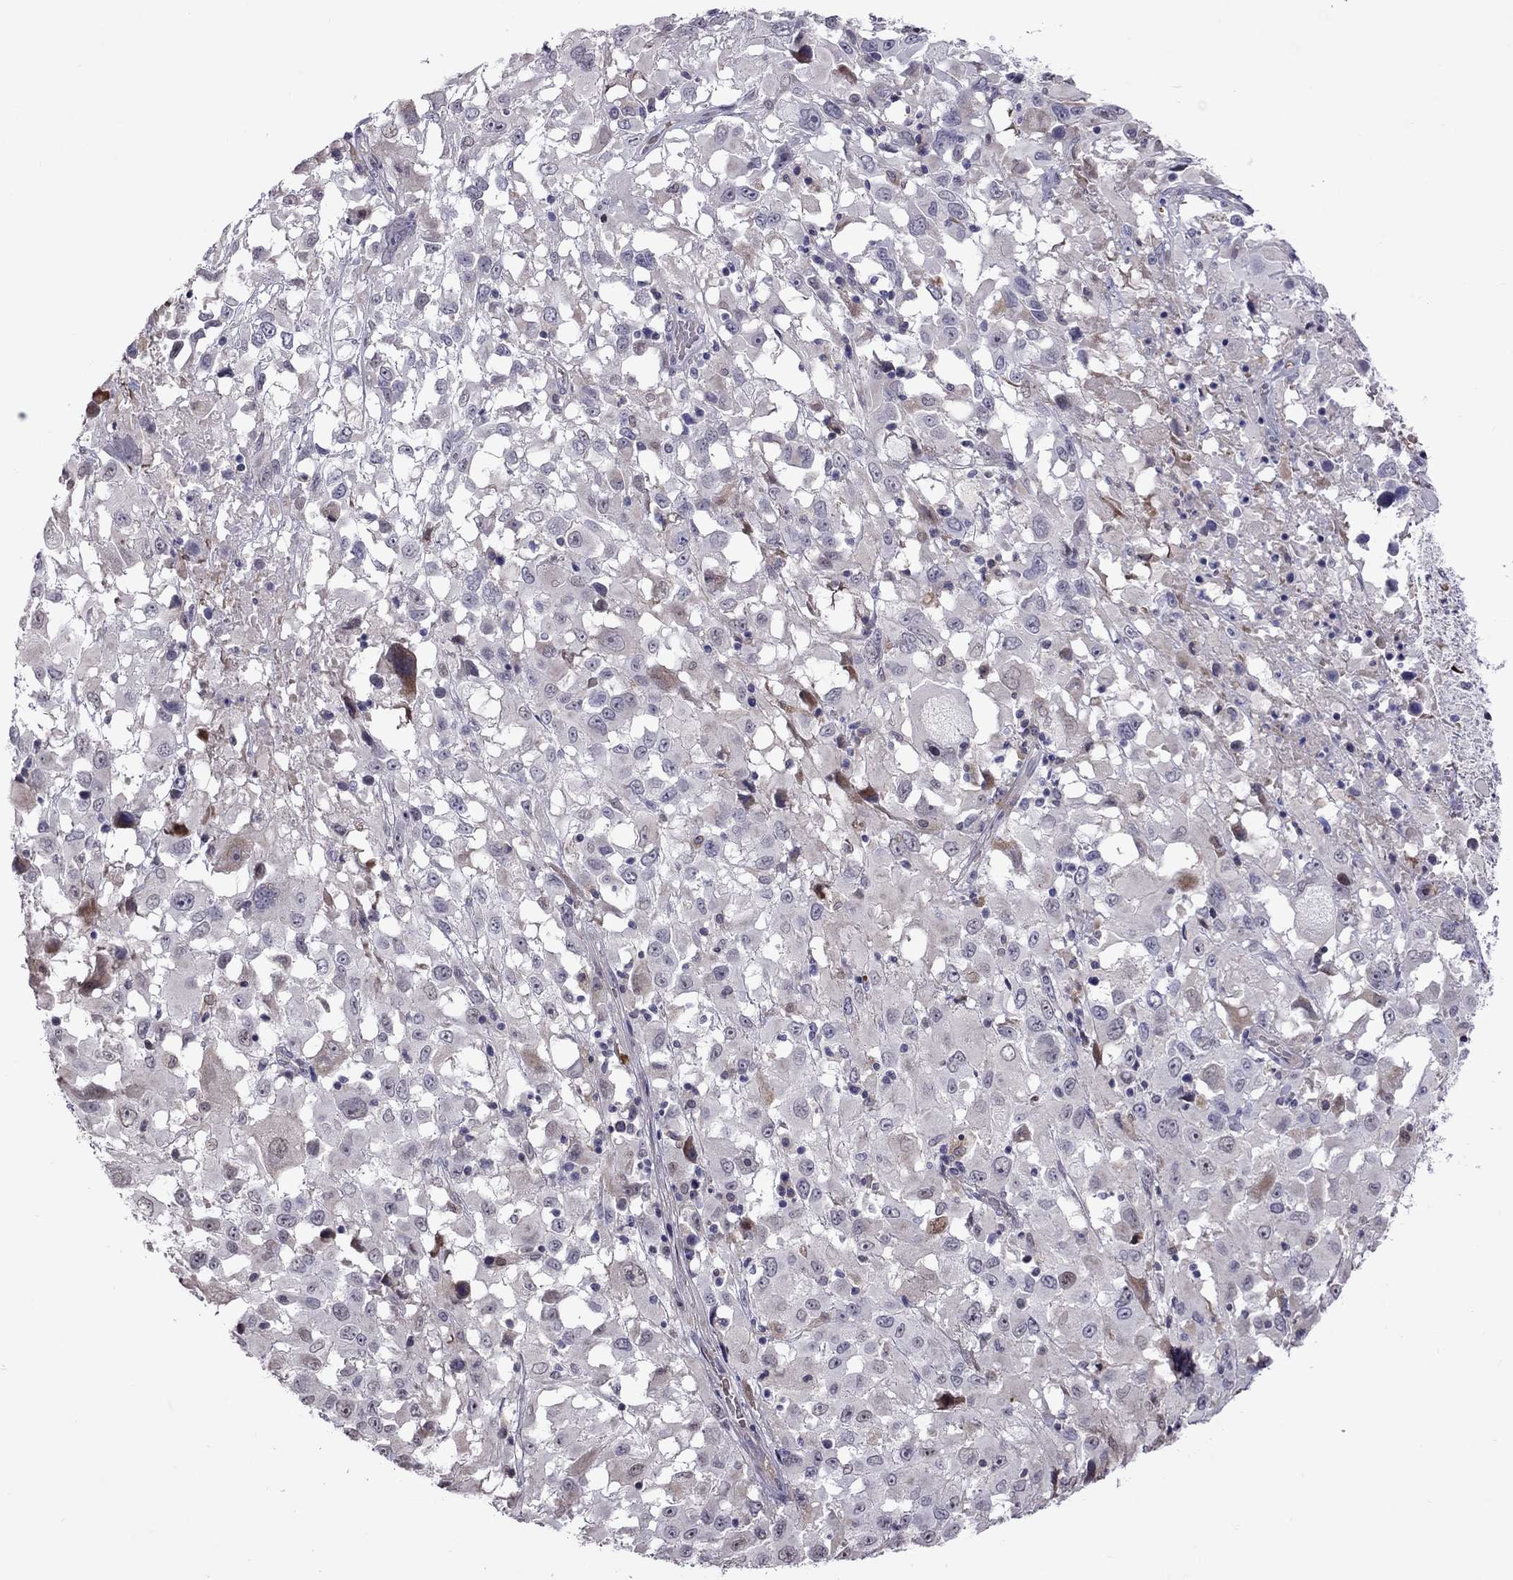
{"staining": {"intensity": "negative", "quantity": "none", "location": "none"}, "tissue": "melanoma", "cell_type": "Tumor cells", "image_type": "cancer", "snomed": [{"axis": "morphology", "description": "Malignant melanoma, Metastatic site"}, {"axis": "topography", "description": "Soft tissue"}], "caption": "Immunohistochemical staining of malignant melanoma (metastatic site) displays no significant expression in tumor cells.", "gene": "ADAM28", "patient": {"sex": "male", "age": 50}}